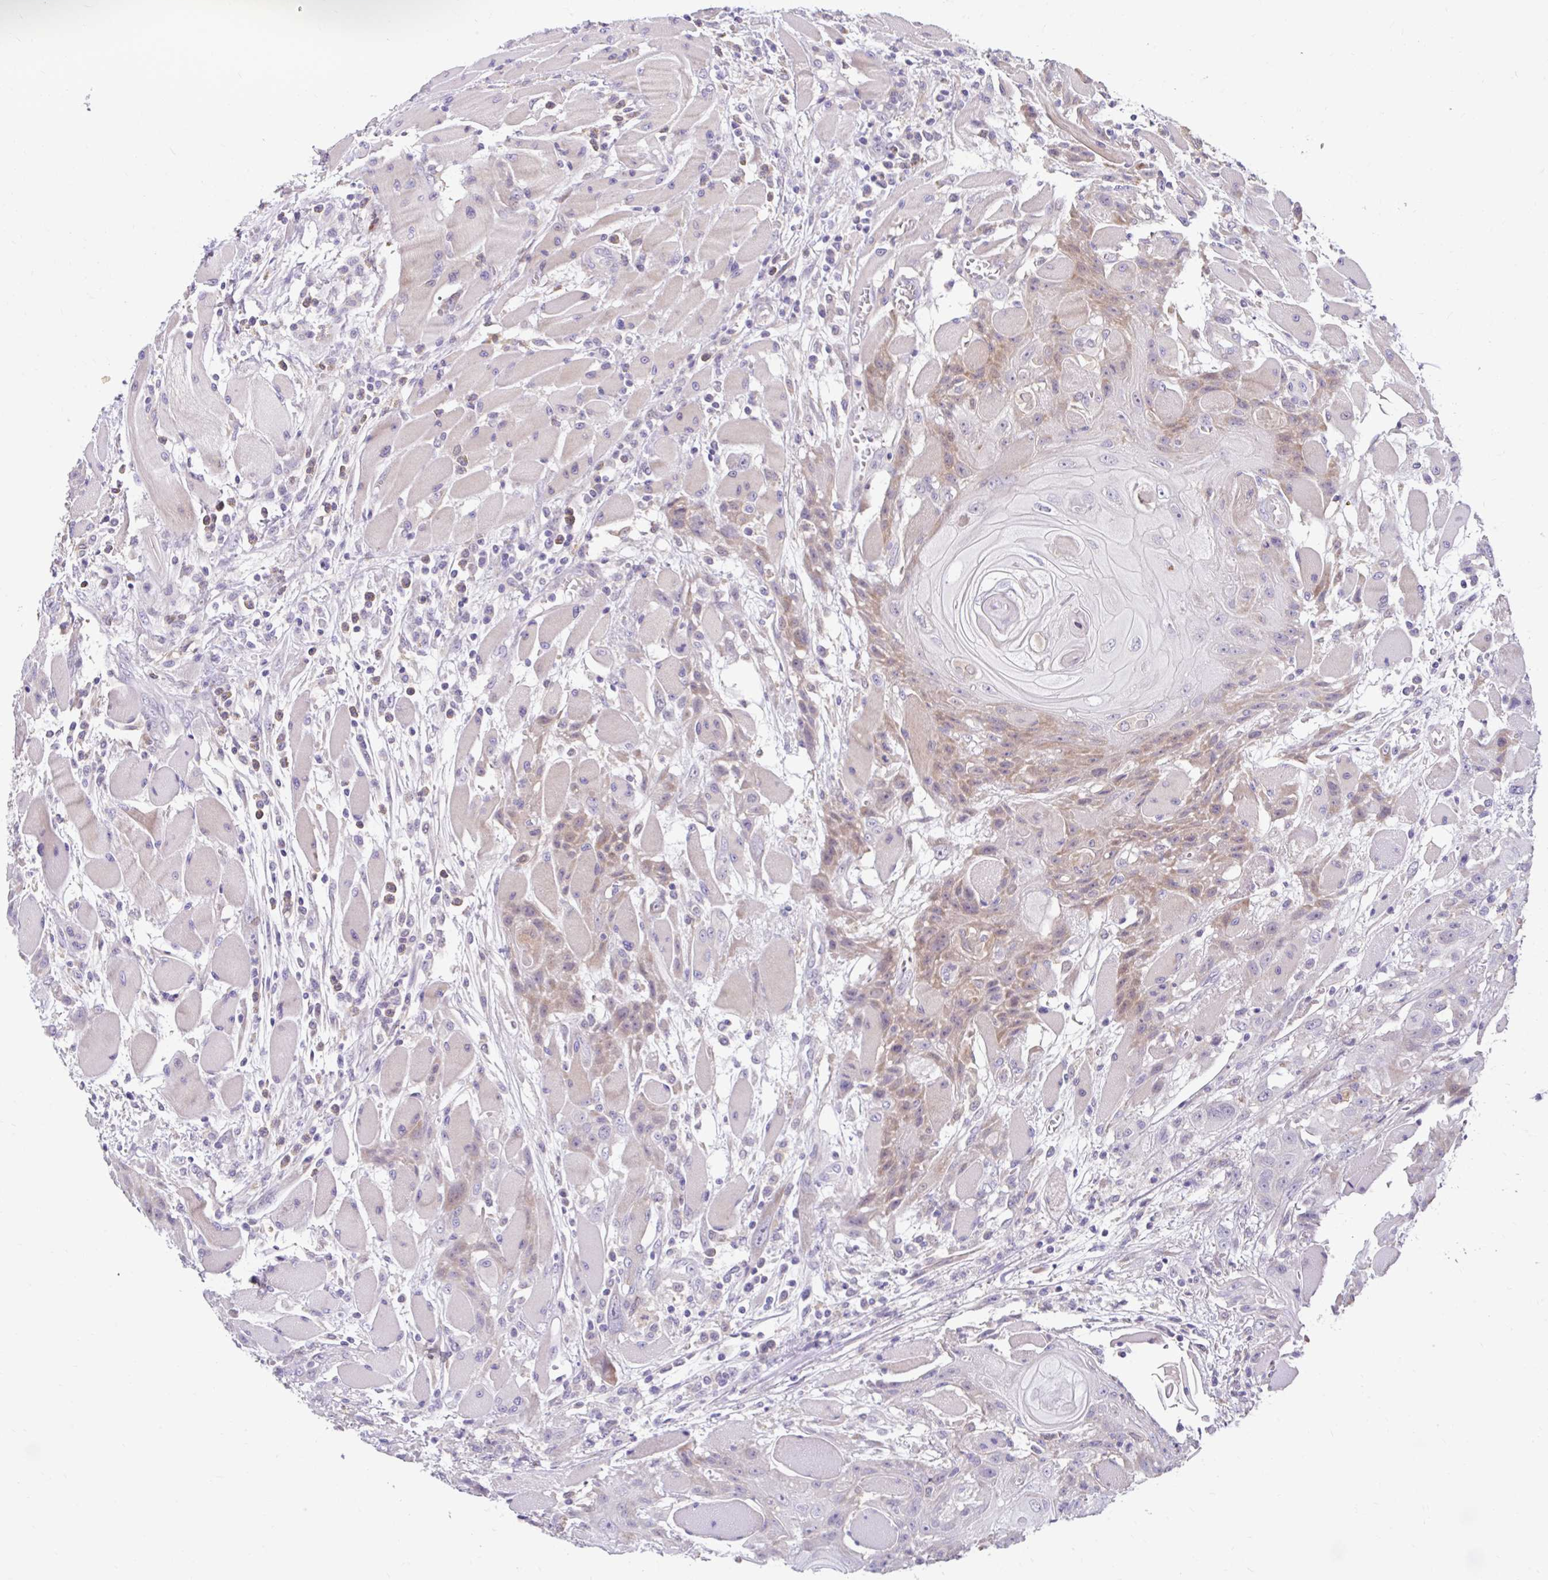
{"staining": {"intensity": "moderate", "quantity": "<25%", "location": "cytoplasmic/membranous"}, "tissue": "head and neck cancer", "cell_type": "Tumor cells", "image_type": "cancer", "snomed": [{"axis": "morphology", "description": "Squamous cell carcinoma, NOS"}, {"axis": "topography", "description": "Head-Neck"}], "caption": "High-power microscopy captured an immunohistochemistry (IHC) histopathology image of squamous cell carcinoma (head and neck), revealing moderate cytoplasmic/membranous positivity in approximately <25% of tumor cells.", "gene": "ZNF33A", "patient": {"sex": "female", "age": 43}}